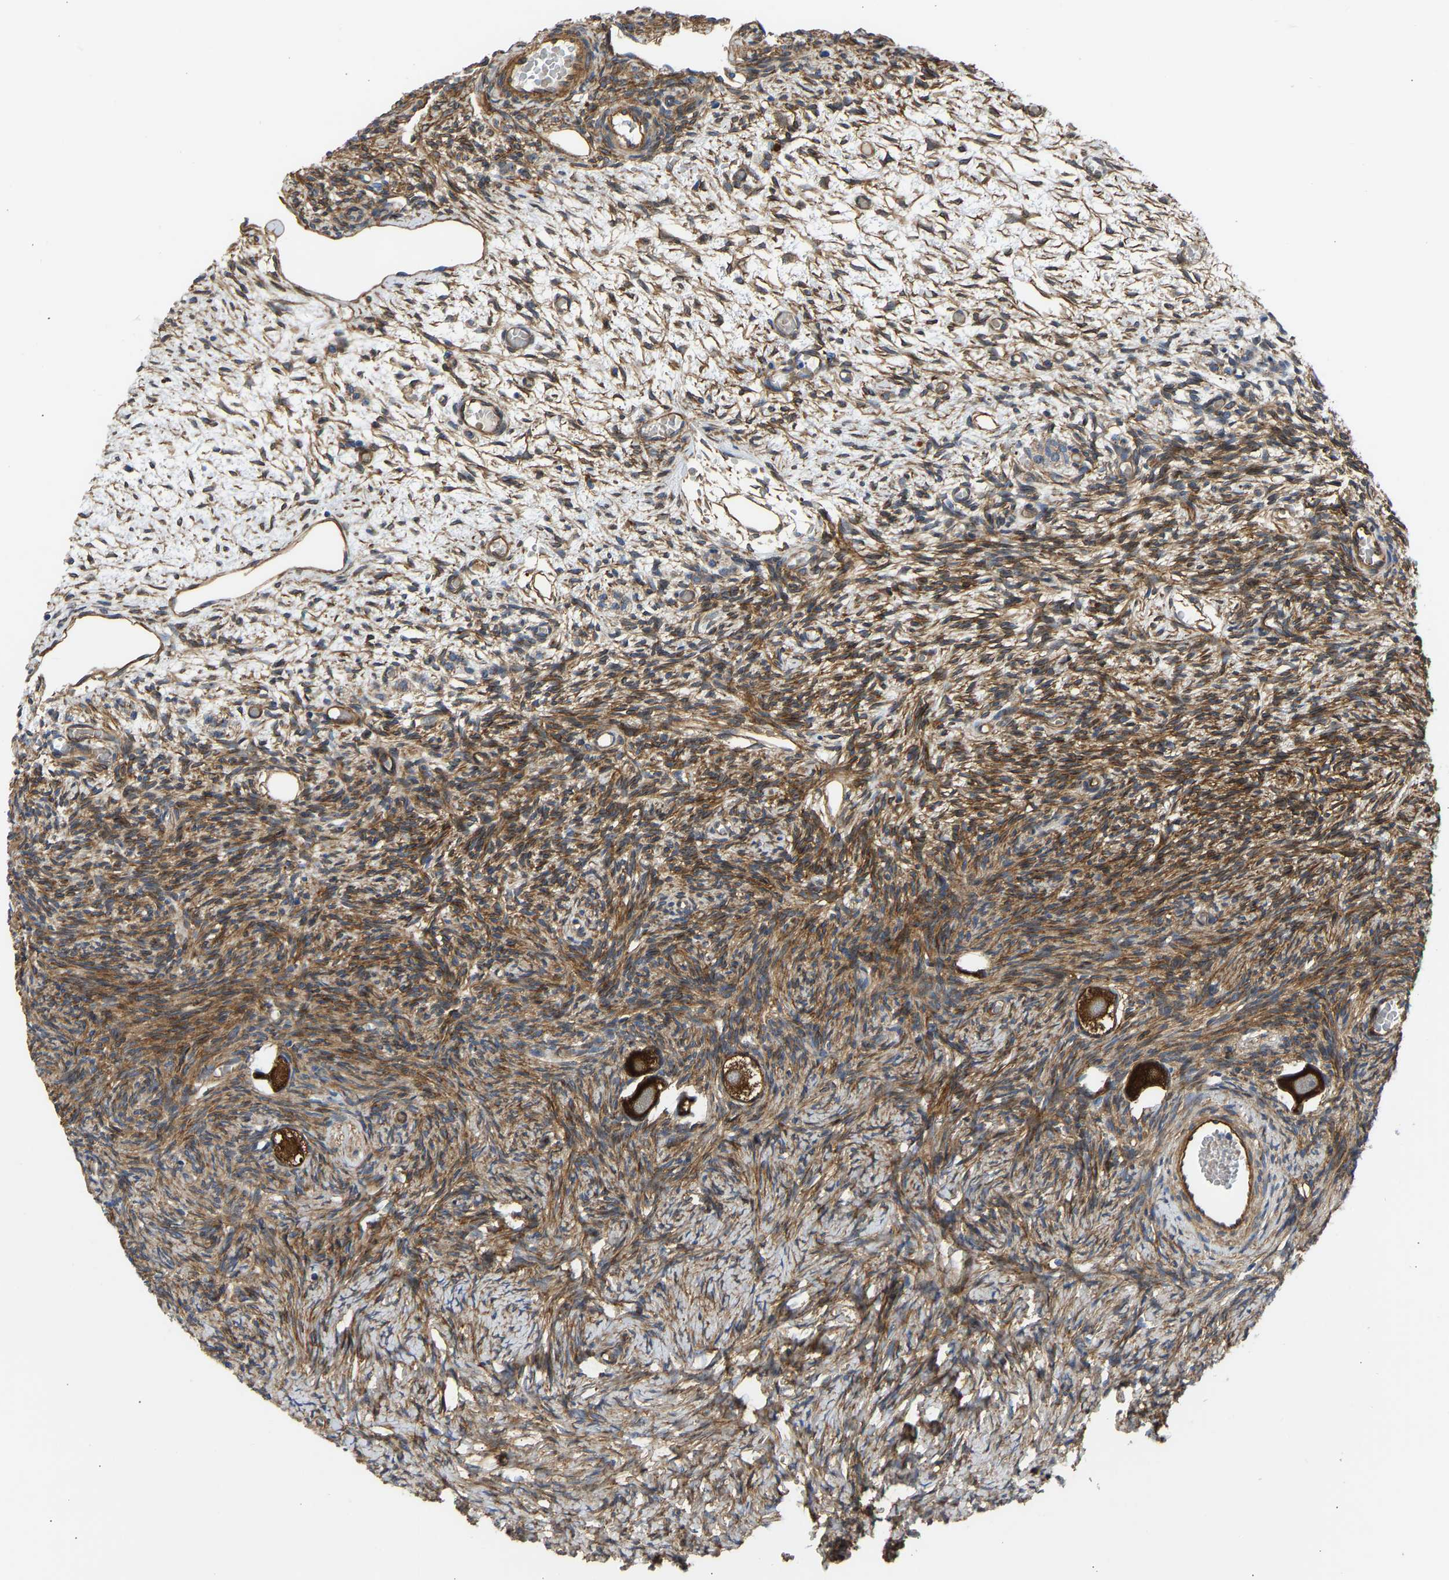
{"staining": {"intensity": "strong", "quantity": ">75%", "location": "cytoplasmic/membranous"}, "tissue": "ovary", "cell_type": "Follicle cells", "image_type": "normal", "snomed": [{"axis": "morphology", "description": "Normal tissue, NOS"}, {"axis": "topography", "description": "Ovary"}], "caption": "Strong cytoplasmic/membranous staining for a protein is seen in approximately >75% of follicle cells of benign ovary using IHC.", "gene": "MYO1C", "patient": {"sex": "female", "age": 27}}